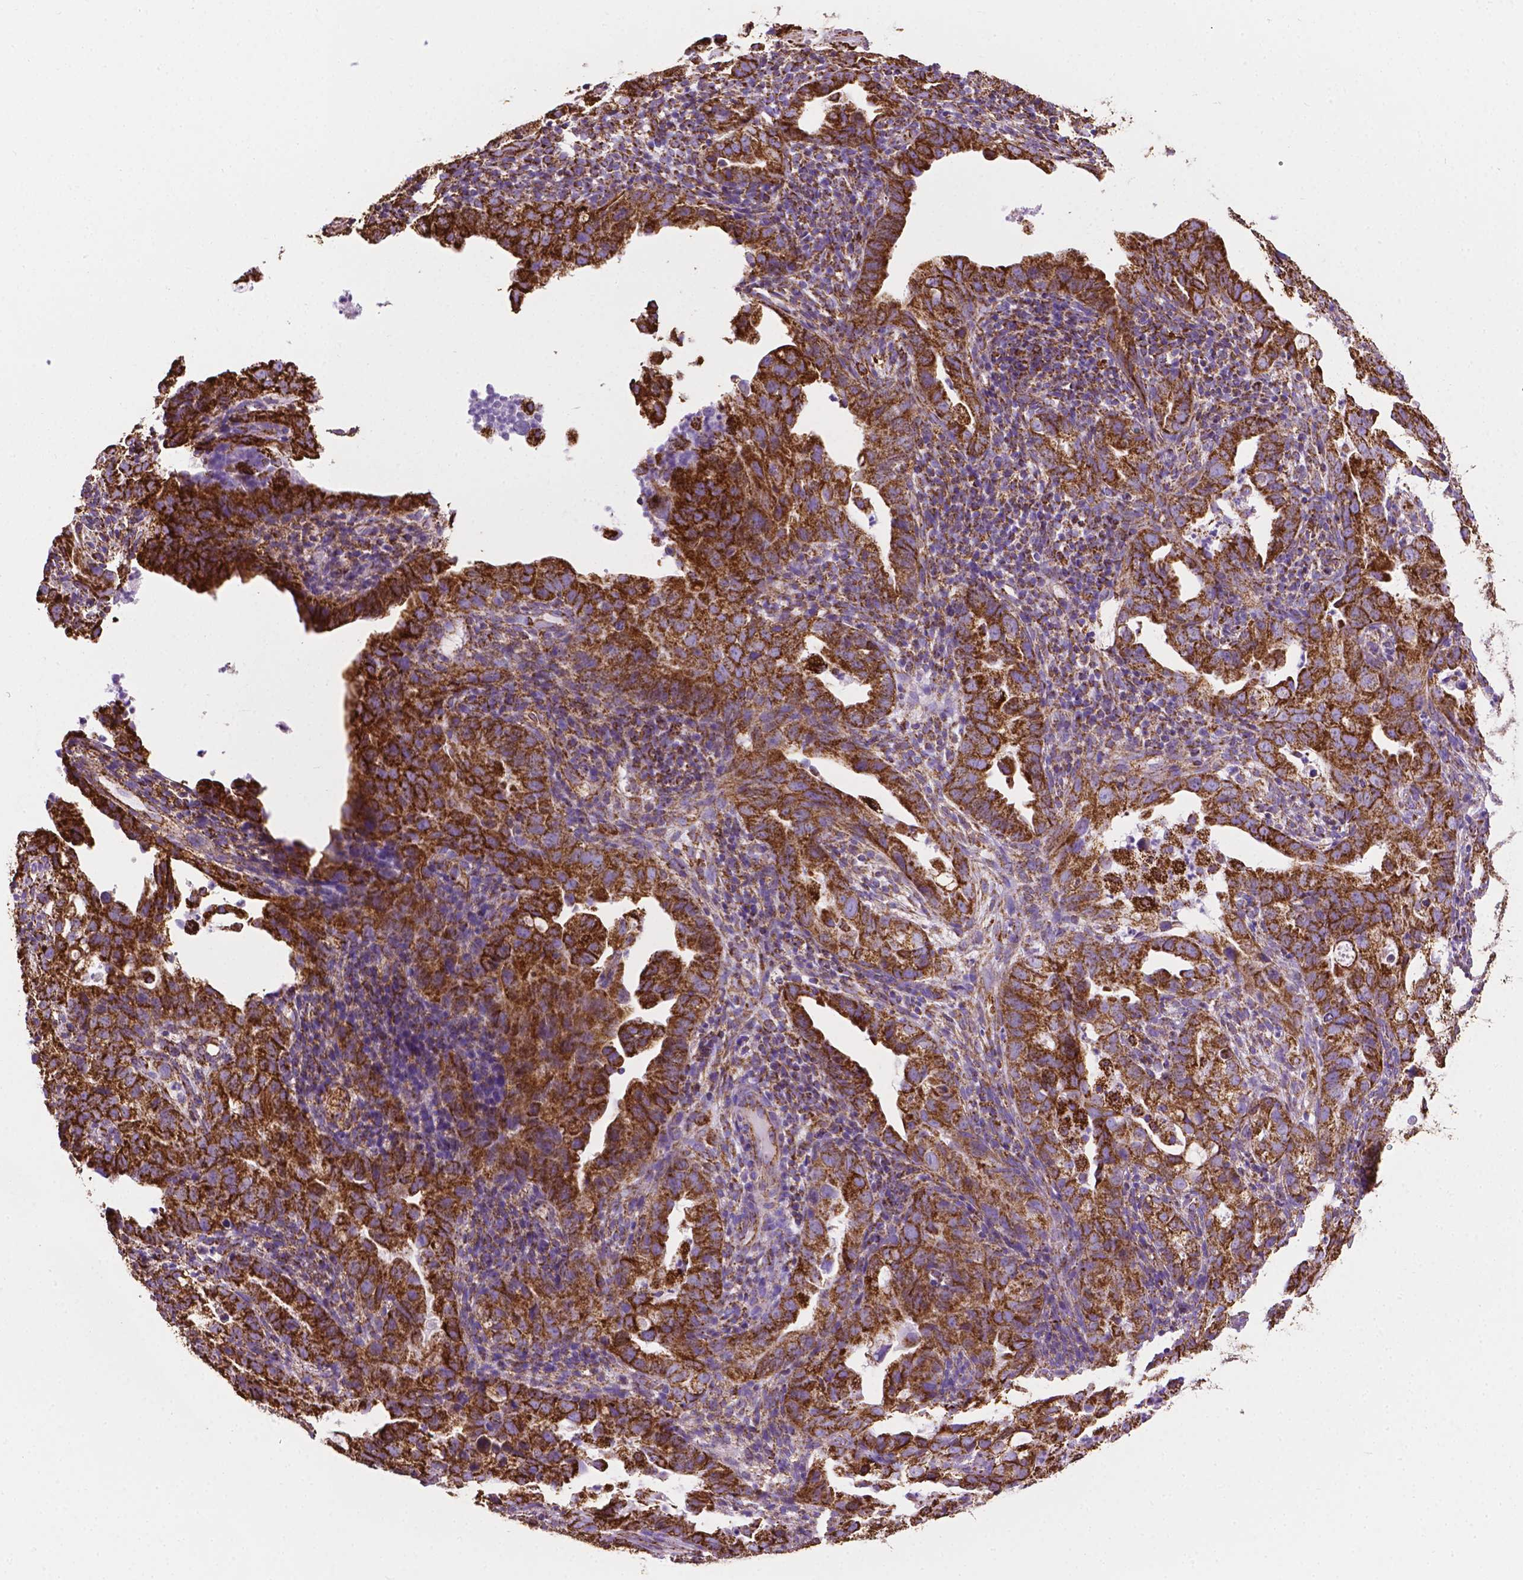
{"staining": {"intensity": "strong", "quantity": ">75%", "location": "cytoplasmic/membranous"}, "tissue": "endometrial cancer", "cell_type": "Tumor cells", "image_type": "cancer", "snomed": [{"axis": "morphology", "description": "Adenocarcinoma, NOS"}, {"axis": "topography", "description": "Endometrium"}], "caption": "This image demonstrates immunohistochemistry (IHC) staining of endometrial cancer, with high strong cytoplasmic/membranous expression in about >75% of tumor cells.", "gene": "RMDN3", "patient": {"sex": "female", "age": 57}}